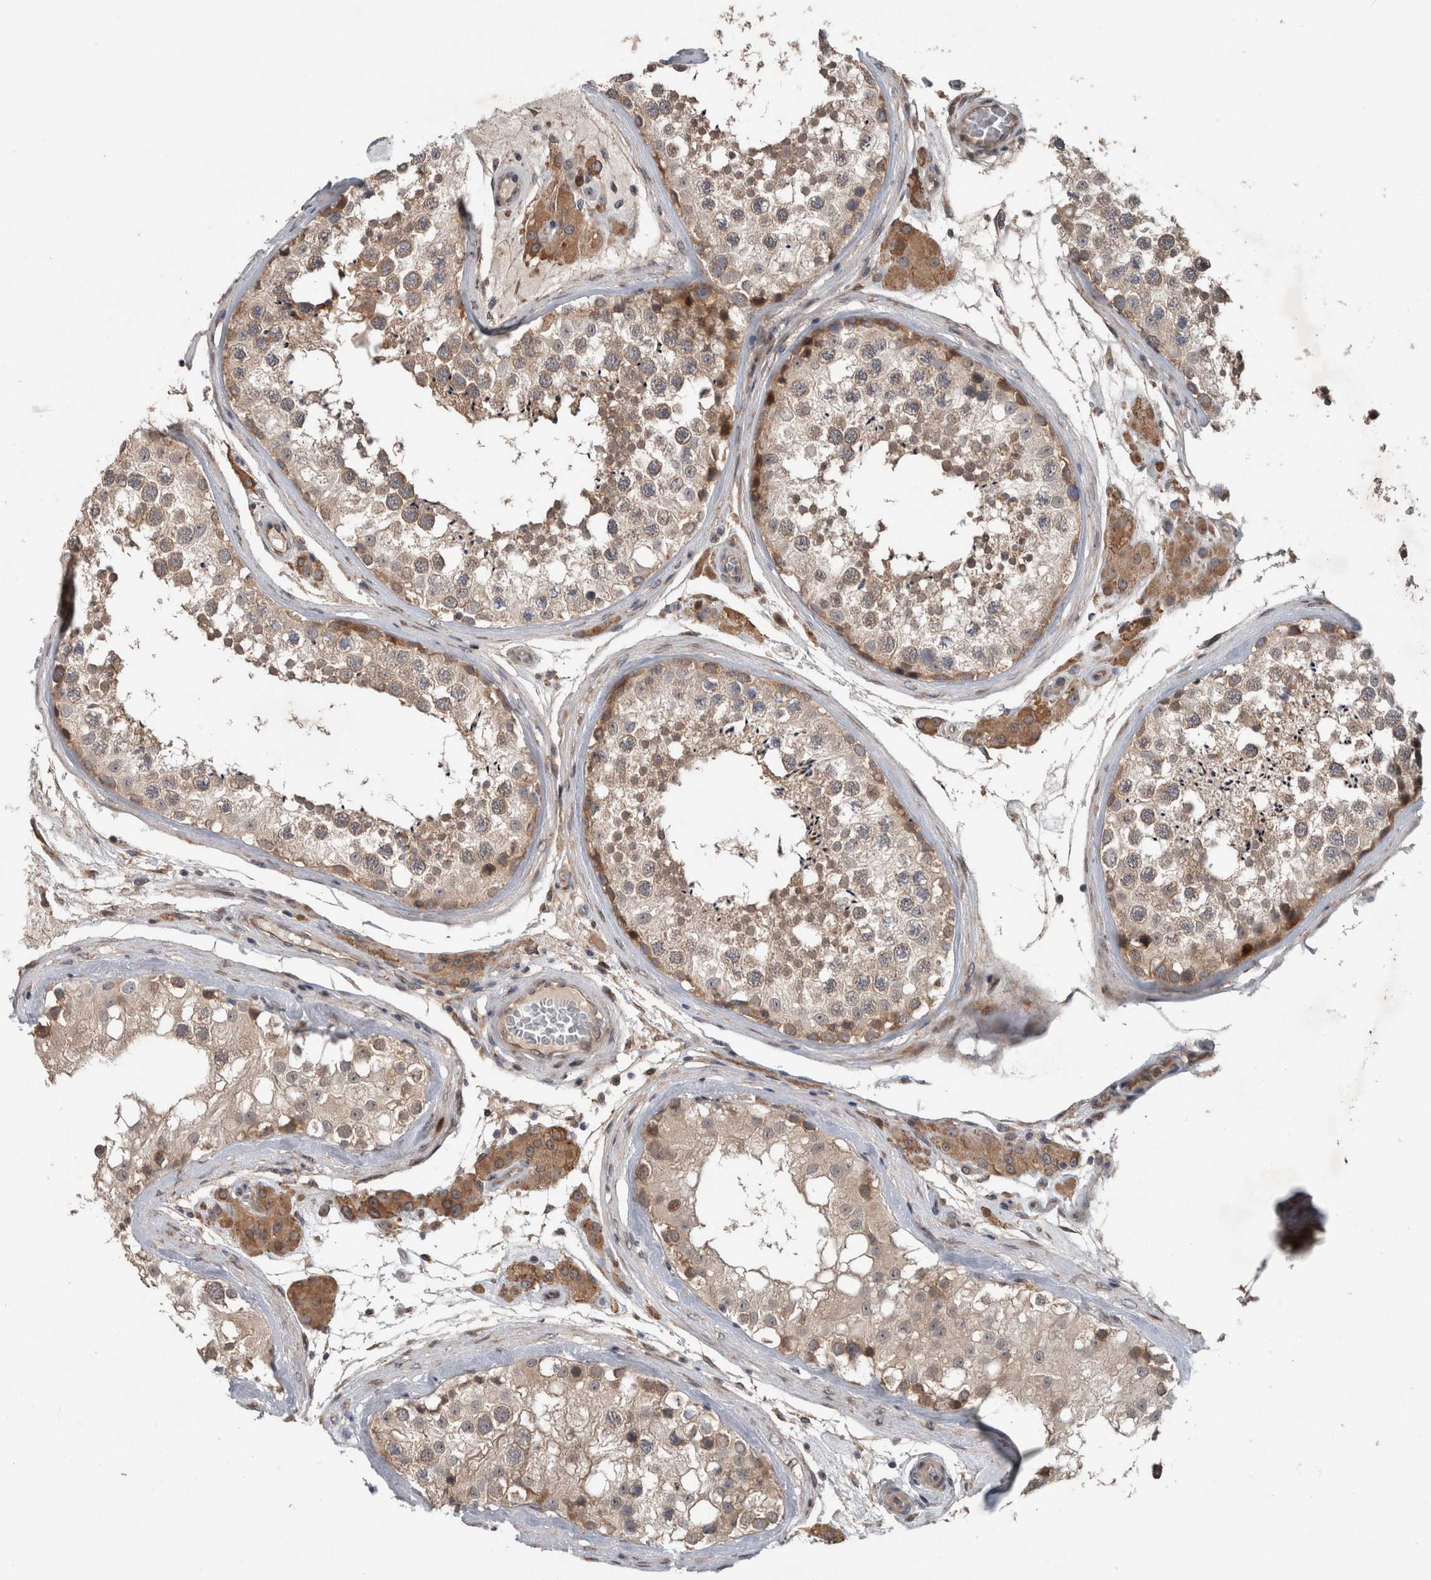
{"staining": {"intensity": "moderate", "quantity": "25%-75%", "location": "cytoplasmic/membranous"}, "tissue": "testis", "cell_type": "Cells in seminiferous ducts", "image_type": "normal", "snomed": [{"axis": "morphology", "description": "Normal tissue, NOS"}, {"axis": "topography", "description": "Testis"}], "caption": "Testis stained with IHC reveals moderate cytoplasmic/membranous staining in about 25%-75% of cells in seminiferous ducts. The staining was performed using DAB (3,3'-diaminobenzidine) to visualize the protein expression in brown, while the nuclei were stained in blue with hematoxylin (Magnification: 20x).", "gene": "GIMAP6", "patient": {"sex": "male", "age": 46}}